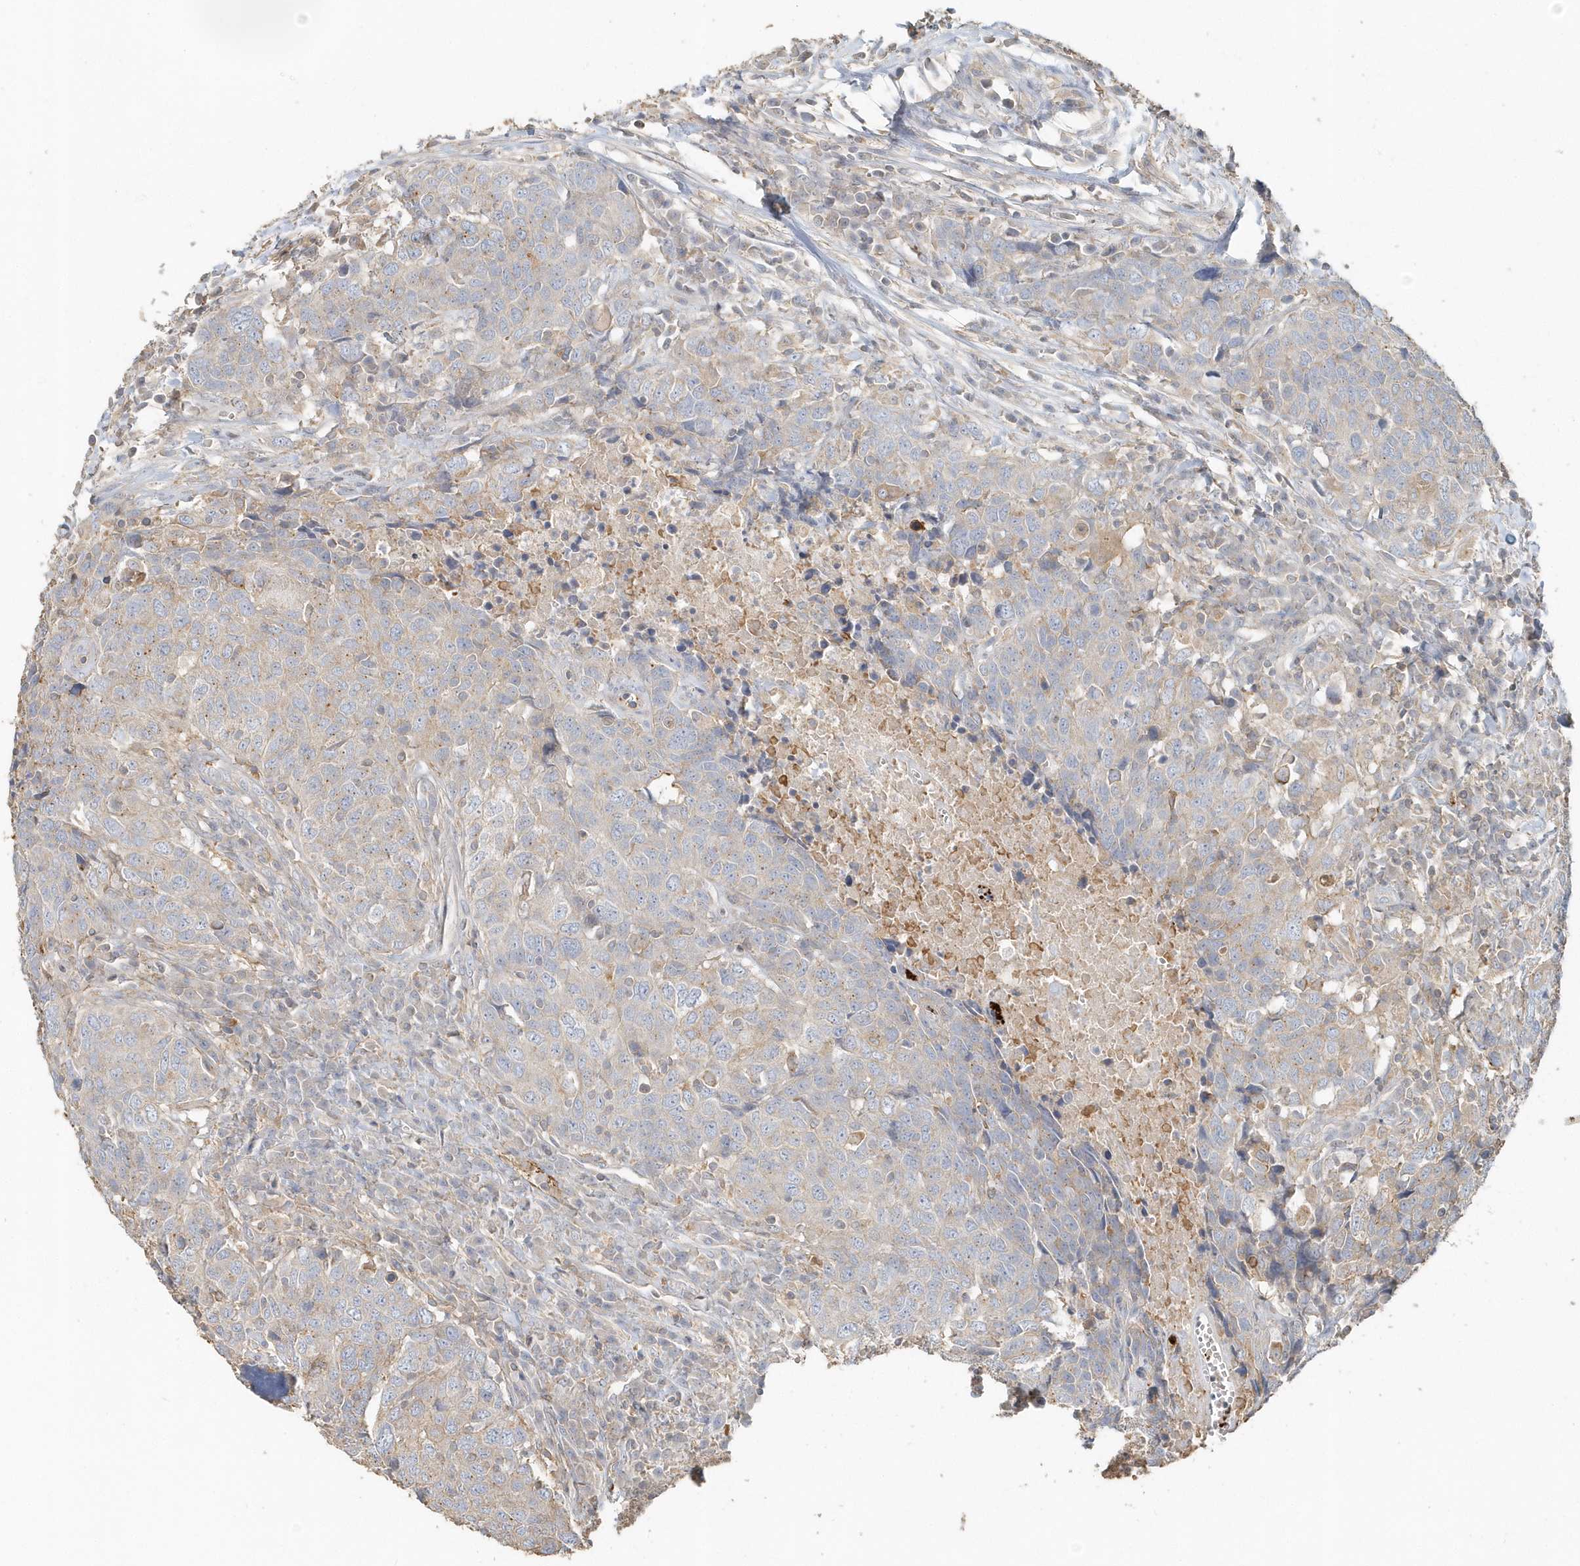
{"staining": {"intensity": "negative", "quantity": "none", "location": "none"}, "tissue": "head and neck cancer", "cell_type": "Tumor cells", "image_type": "cancer", "snomed": [{"axis": "morphology", "description": "Squamous cell carcinoma, NOS"}, {"axis": "topography", "description": "Head-Neck"}], "caption": "Human squamous cell carcinoma (head and neck) stained for a protein using immunohistochemistry (IHC) shows no staining in tumor cells.", "gene": "MMRN1", "patient": {"sex": "male", "age": 66}}